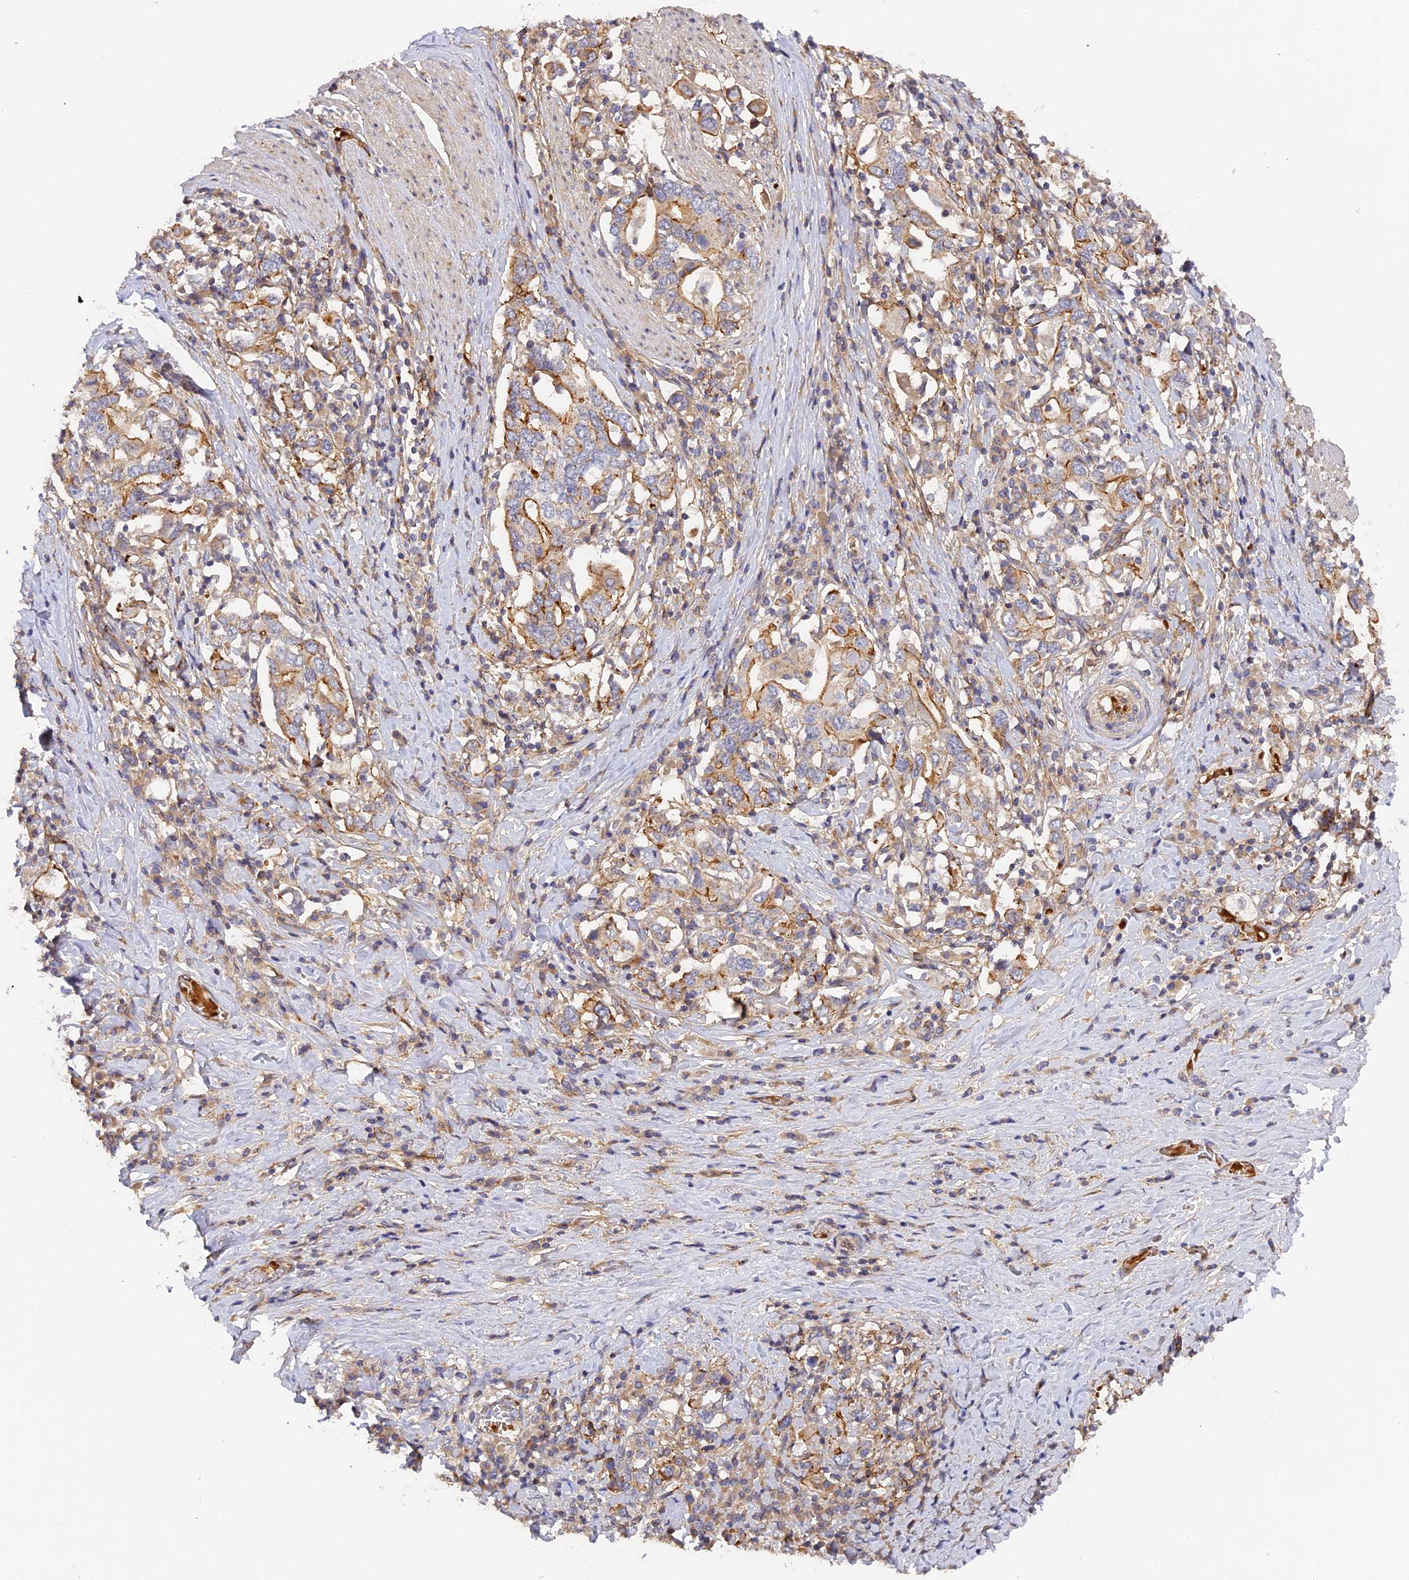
{"staining": {"intensity": "moderate", "quantity": "<25%", "location": "cytoplasmic/membranous"}, "tissue": "stomach cancer", "cell_type": "Tumor cells", "image_type": "cancer", "snomed": [{"axis": "morphology", "description": "Adenocarcinoma, NOS"}, {"axis": "topography", "description": "Stomach, upper"}, {"axis": "topography", "description": "Stomach"}], "caption": "This is an image of IHC staining of stomach cancer, which shows moderate expression in the cytoplasmic/membranous of tumor cells.", "gene": "MISP3", "patient": {"sex": "male", "age": 62}}